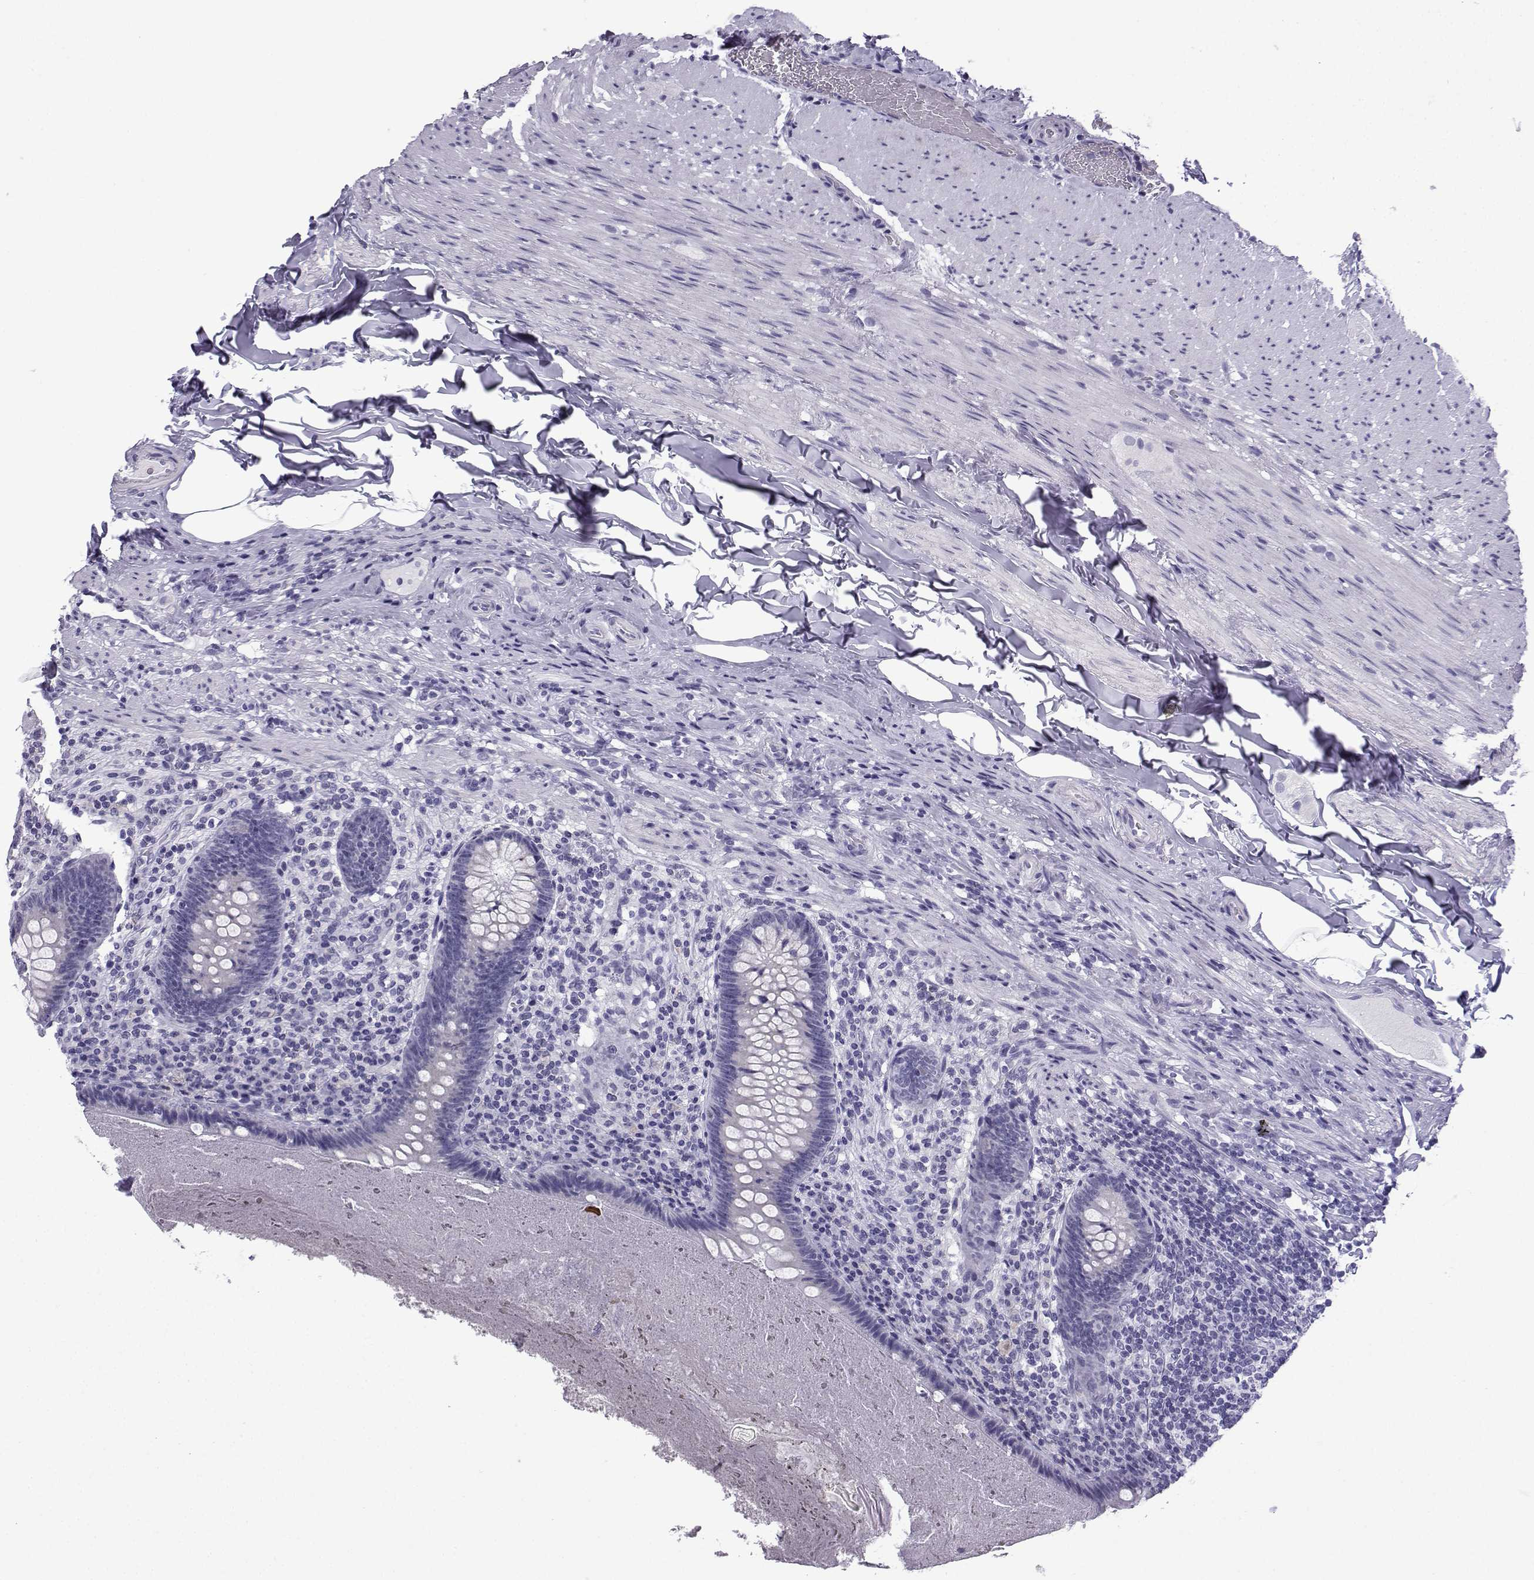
{"staining": {"intensity": "negative", "quantity": "none", "location": "none"}, "tissue": "appendix", "cell_type": "Glandular cells", "image_type": "normal", "snomed": [{"axis": "morphology", "description": "Normal tissue, NOS"}, {"axis": "topography", "description": "Appendix"}], "caption": "DAB immunohistochemical staining of unremarkable human appendix displays no significant positivity in glandular cells. (Brightfield microscopy of DAB immunohistochemistry (IHC) at high magnification).", "gene": "ACRBP", "patient": {"sex": "male", "age": 47}}